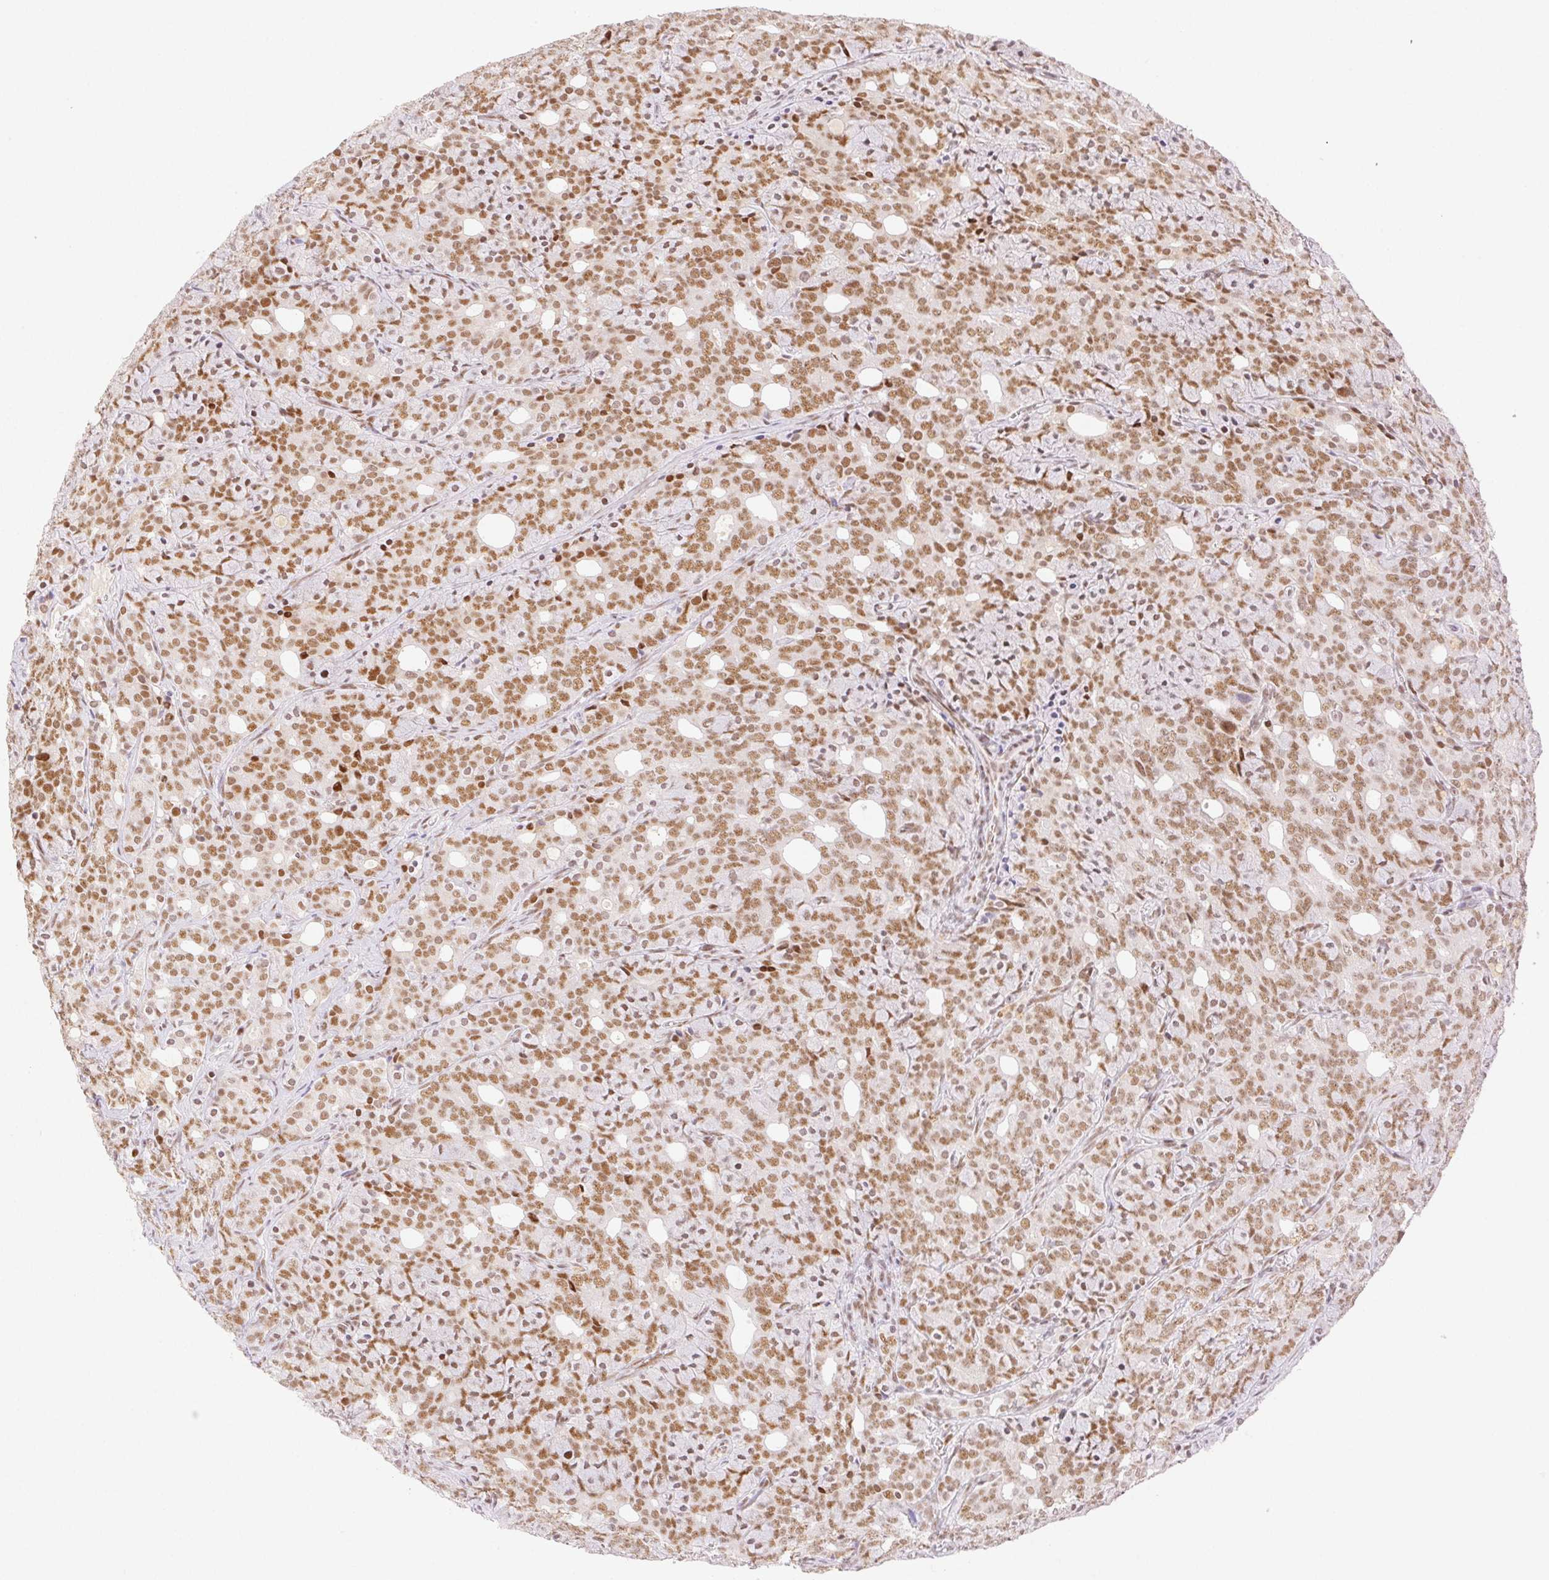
{"staining": {"intensity": "moderate", "quantity": ">75%", "location": "nuclear"}, "tissue": "prostate cancer", "cell_type": "Tumor cells", "image_type": "cancer", "snomed": [{"axis": "morphology", "description": "Adenocarcinoma, High grade"}, {"axis": "topography", "description": "Prostate"}], "caption": "This image exhibits prostate cancer (adenocarcinoma (high-grade)) stained with IHC to label a protein in brown. The nuclear of tumor cells show moderate positivity for the protein. Nuclei are counter-stained blue.", "gene": "H2AZ2", "patient": {"sex": "male", "age": 84}}